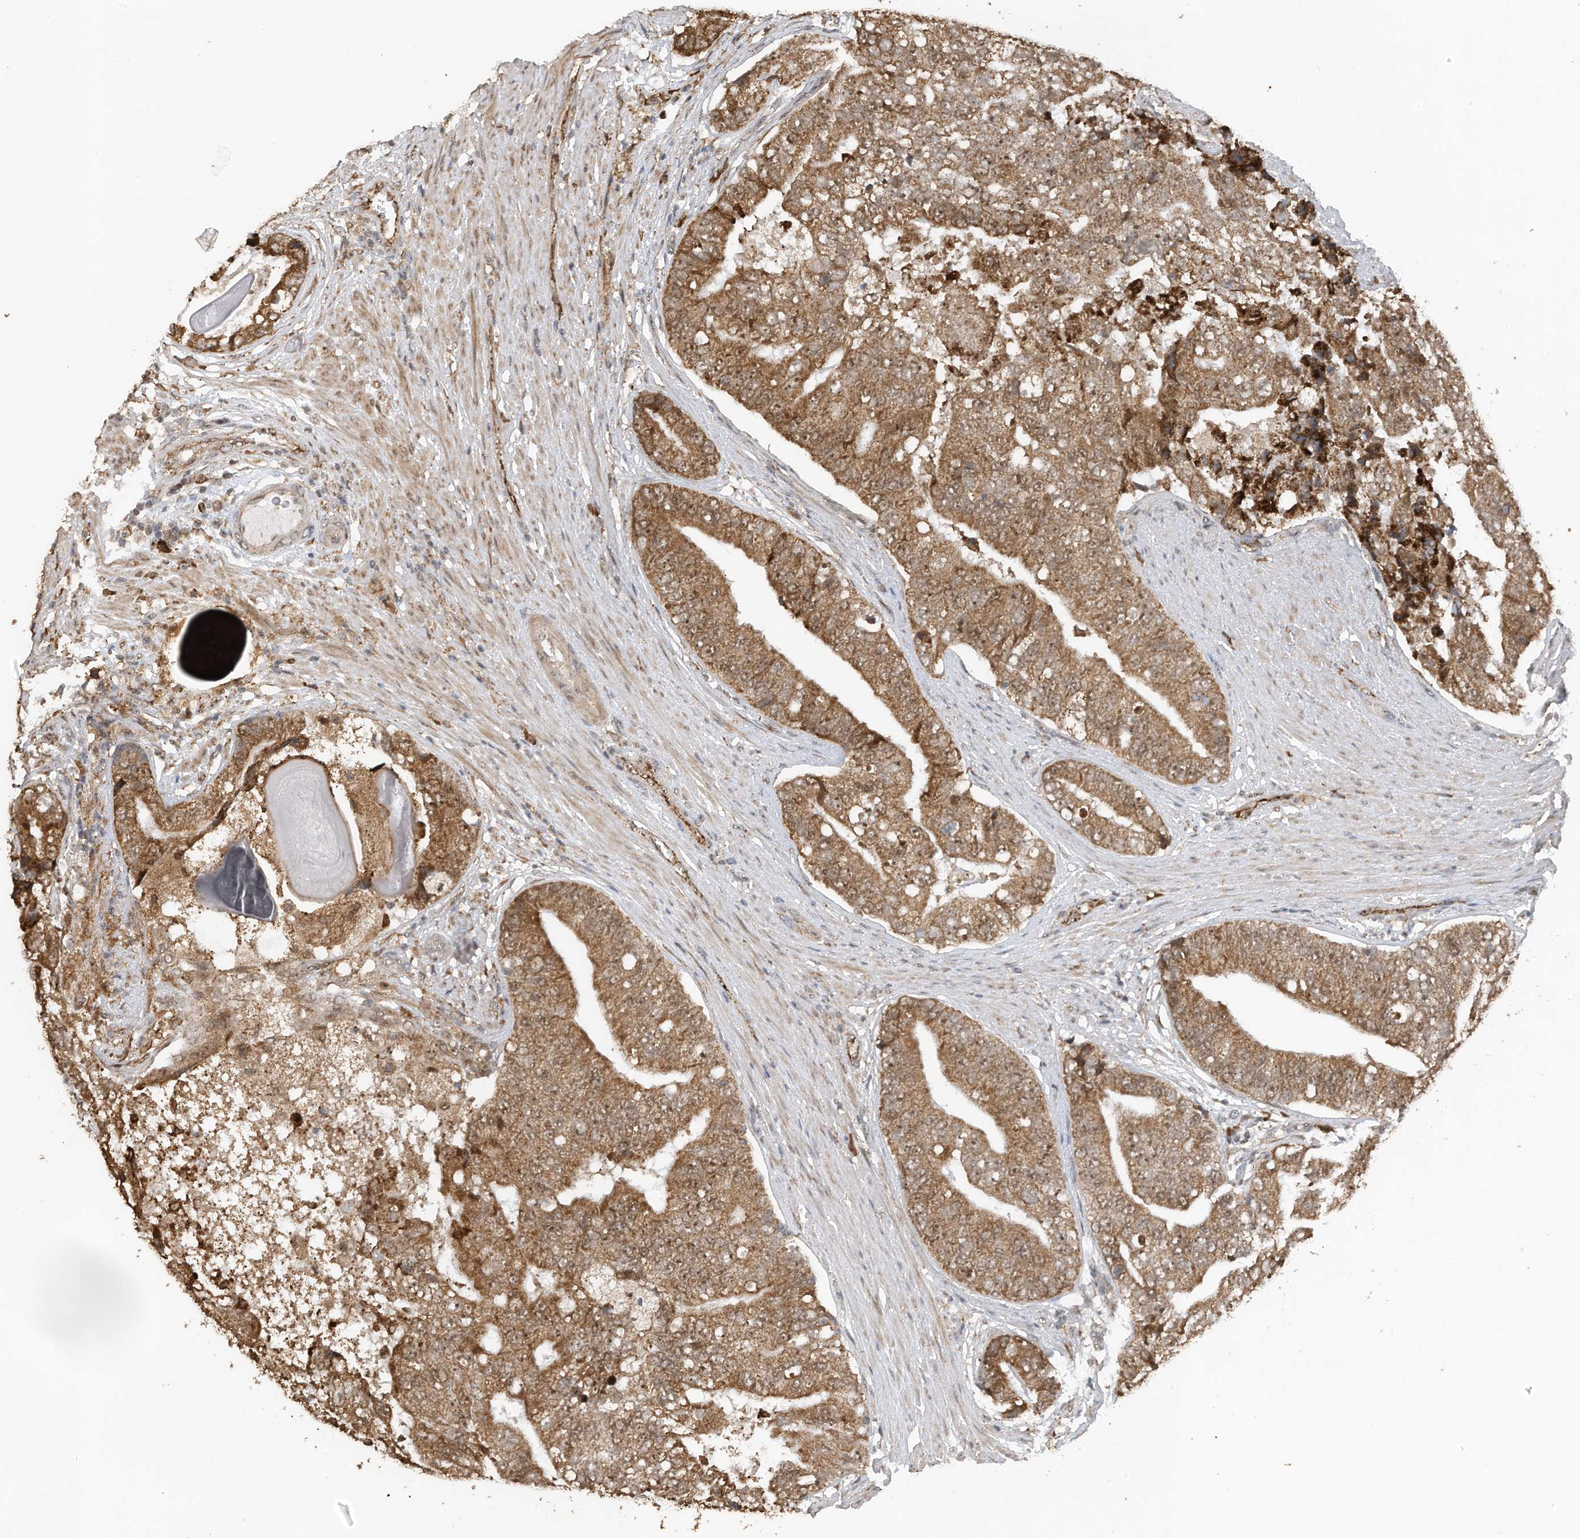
{"staining": {"intensity": "moderate", "quantity": ">75%", "location": "cytoplasmic/membranous,nuclear"}, "tissue": "prostate cancer", "cell_type": "Tumor cells", "image_type": "cancer", "snomed": [{"axis": "morphology", "description": "Adenocarcinoma, High grade"}, {"axis": "topography", "description": "Prostate"}], "caption": "Moderate cytoplasmic/membranous and nuclear expression for a protein is appreciated in approximately >75% of tumor cells of prostate cancer using immunohistochemistry (IHC).", "gene": "ERLEC1", "patient": {"sex": "male", "age": 70}}